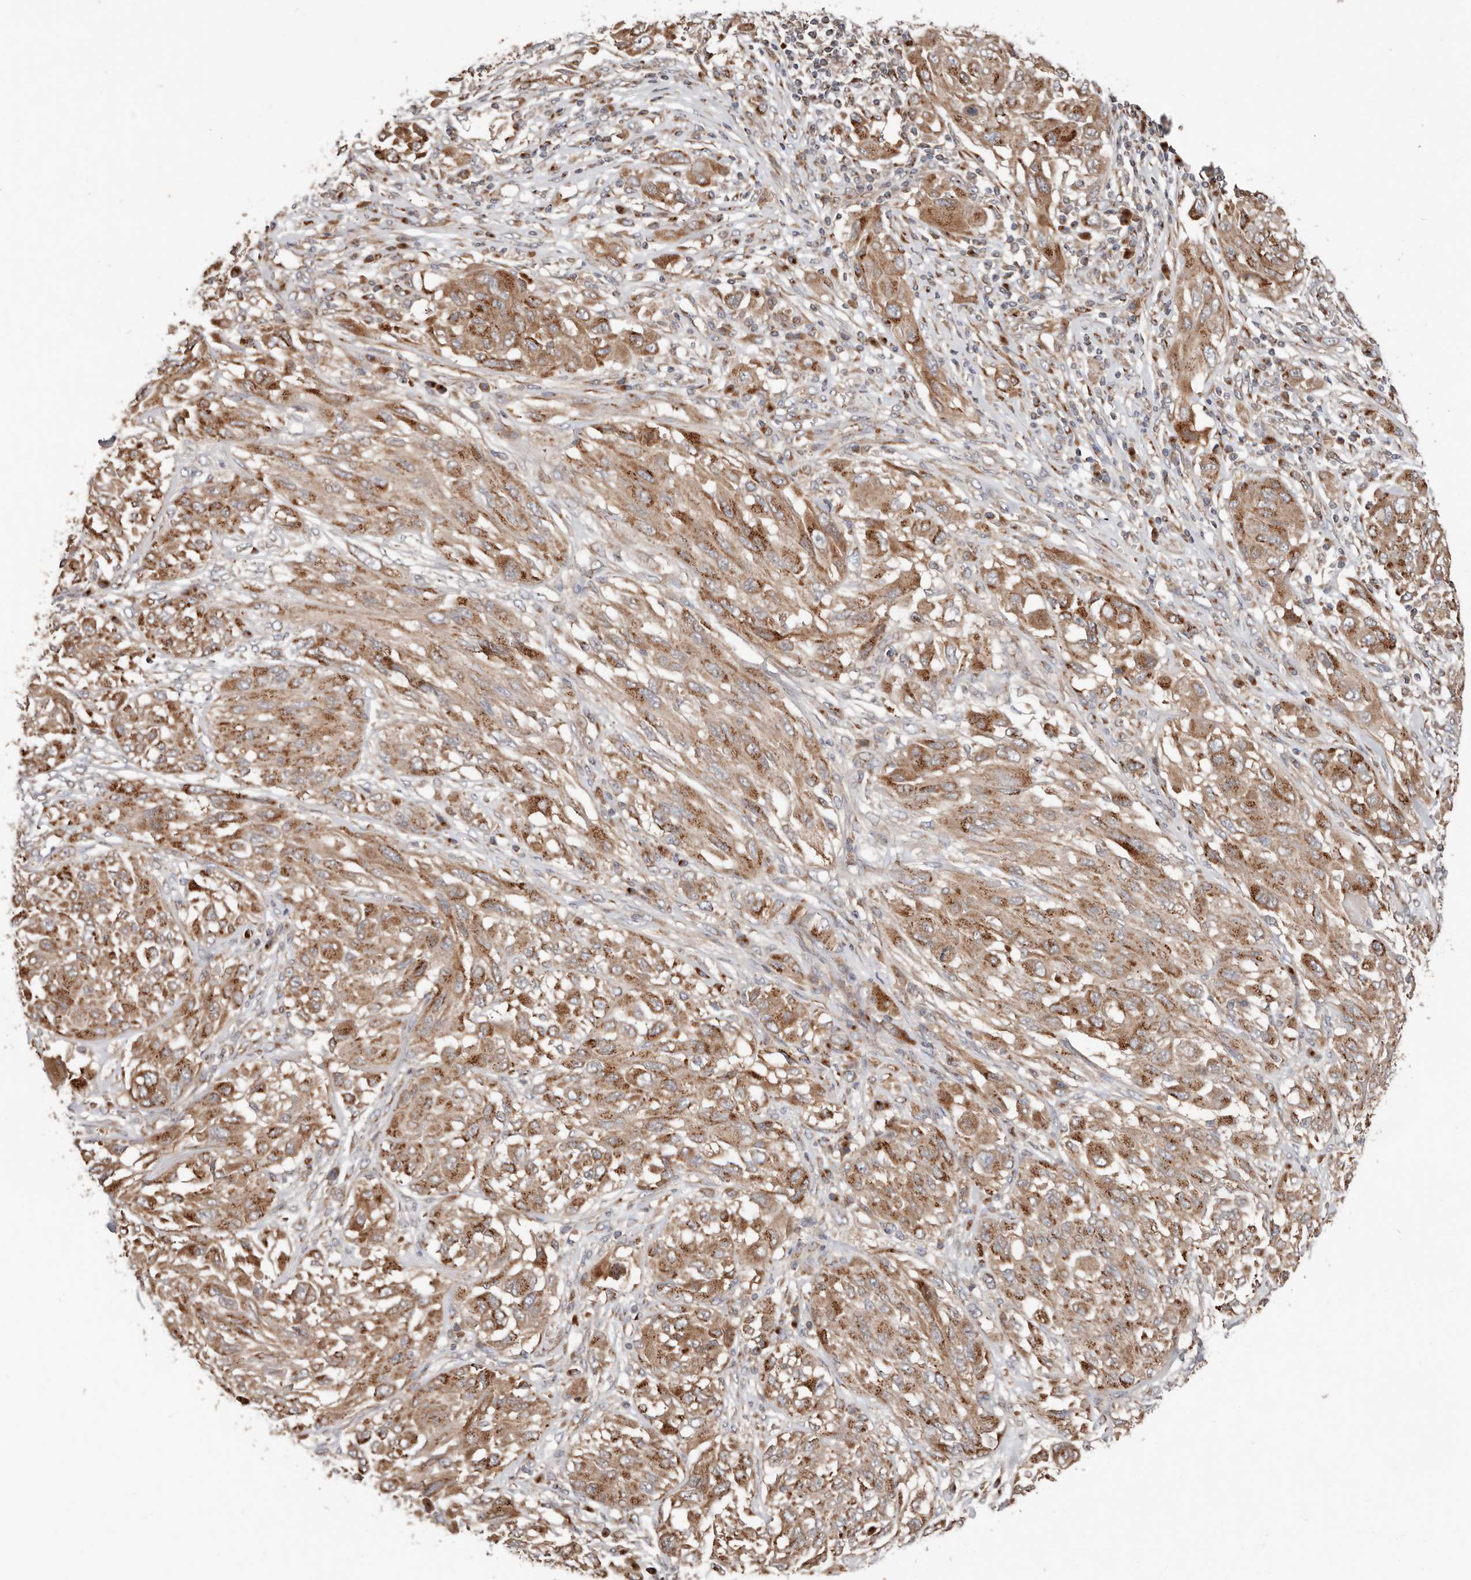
{"staining": {"intensity": "moderate", "quantity": ">75%", "location": "cytoplasmic/membranous"}, "tissue": "melanoma", "cell_type": "Tumor cells", "image_type": "cancer", "snomed": [{"axis": "morphology", "description": "Malignant melanoma, NOS"}, {"axis": "topography", "description": "Skin"}], "caption": "Human malignant melanoma stained for a protein (brown) demonstrates moderate cytoplasmic/membranous positive positivity in about >75% of tumor cells.", "gene": "COG1", "patient": {"sex": "female", "age": 91}}